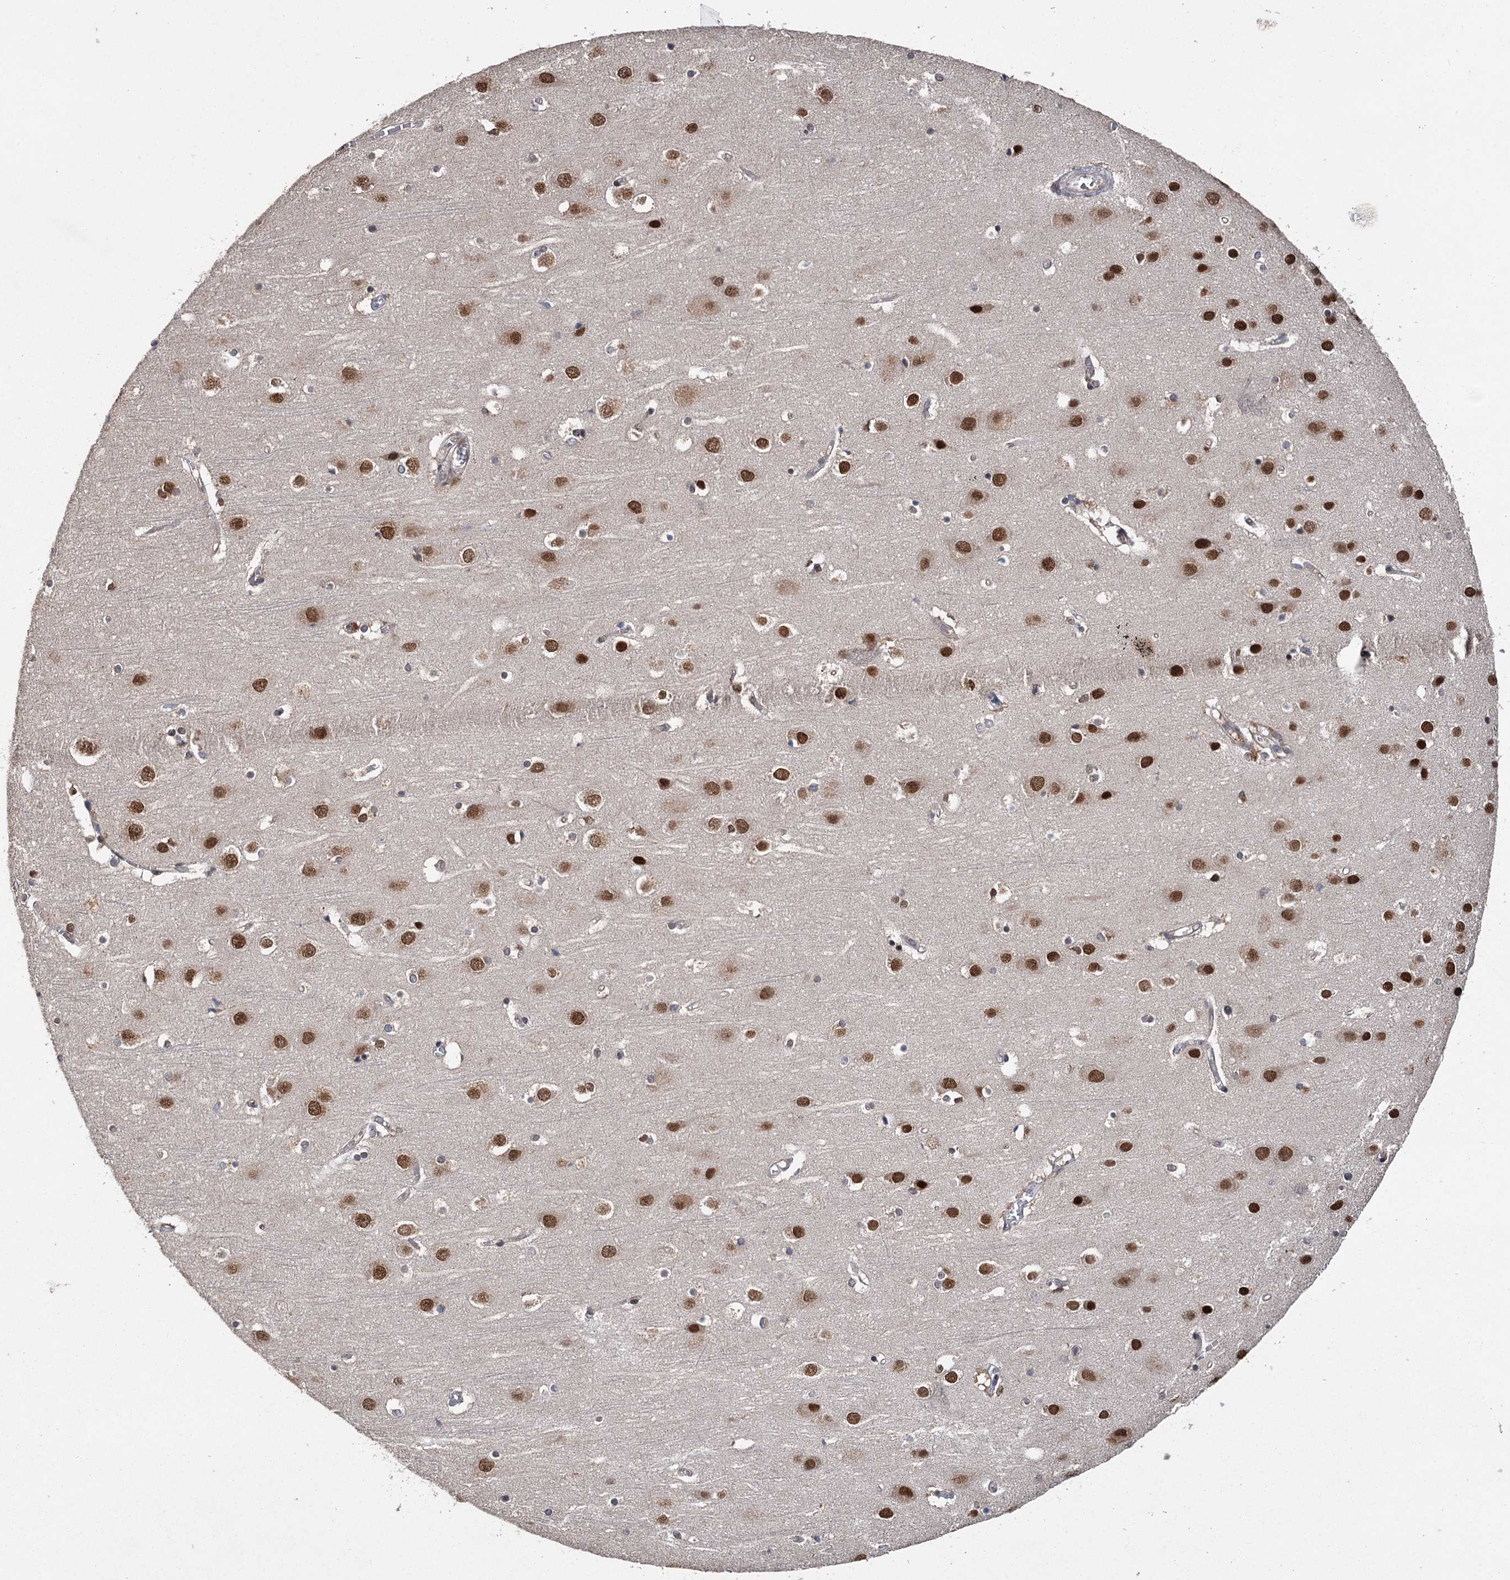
{"staining": {"intensity": "weak", "quantity": ">75%", "location": "cytoplasmic/membranous"}, "tissue": "cerebral cortex", "cell_type": "Endothelial cells", "image_type": "normal", "snomed": [{"axis": "morphology", "description": "Normal tissue, NOS"}, {"axis": "topography", "description": "Cerebral cortex"}], "caption": "IHC of benign human cerebral cortex demonstrates low levels of weak cytoplasmic/membranous staining in about >75% of endothelial cells. (DAB (3,3'-diaminobenzidine) = brown stain, brightfield microscopy at high magnification).", "gene": "MYG1", "patient": {"sex": "male", "age": 54}}